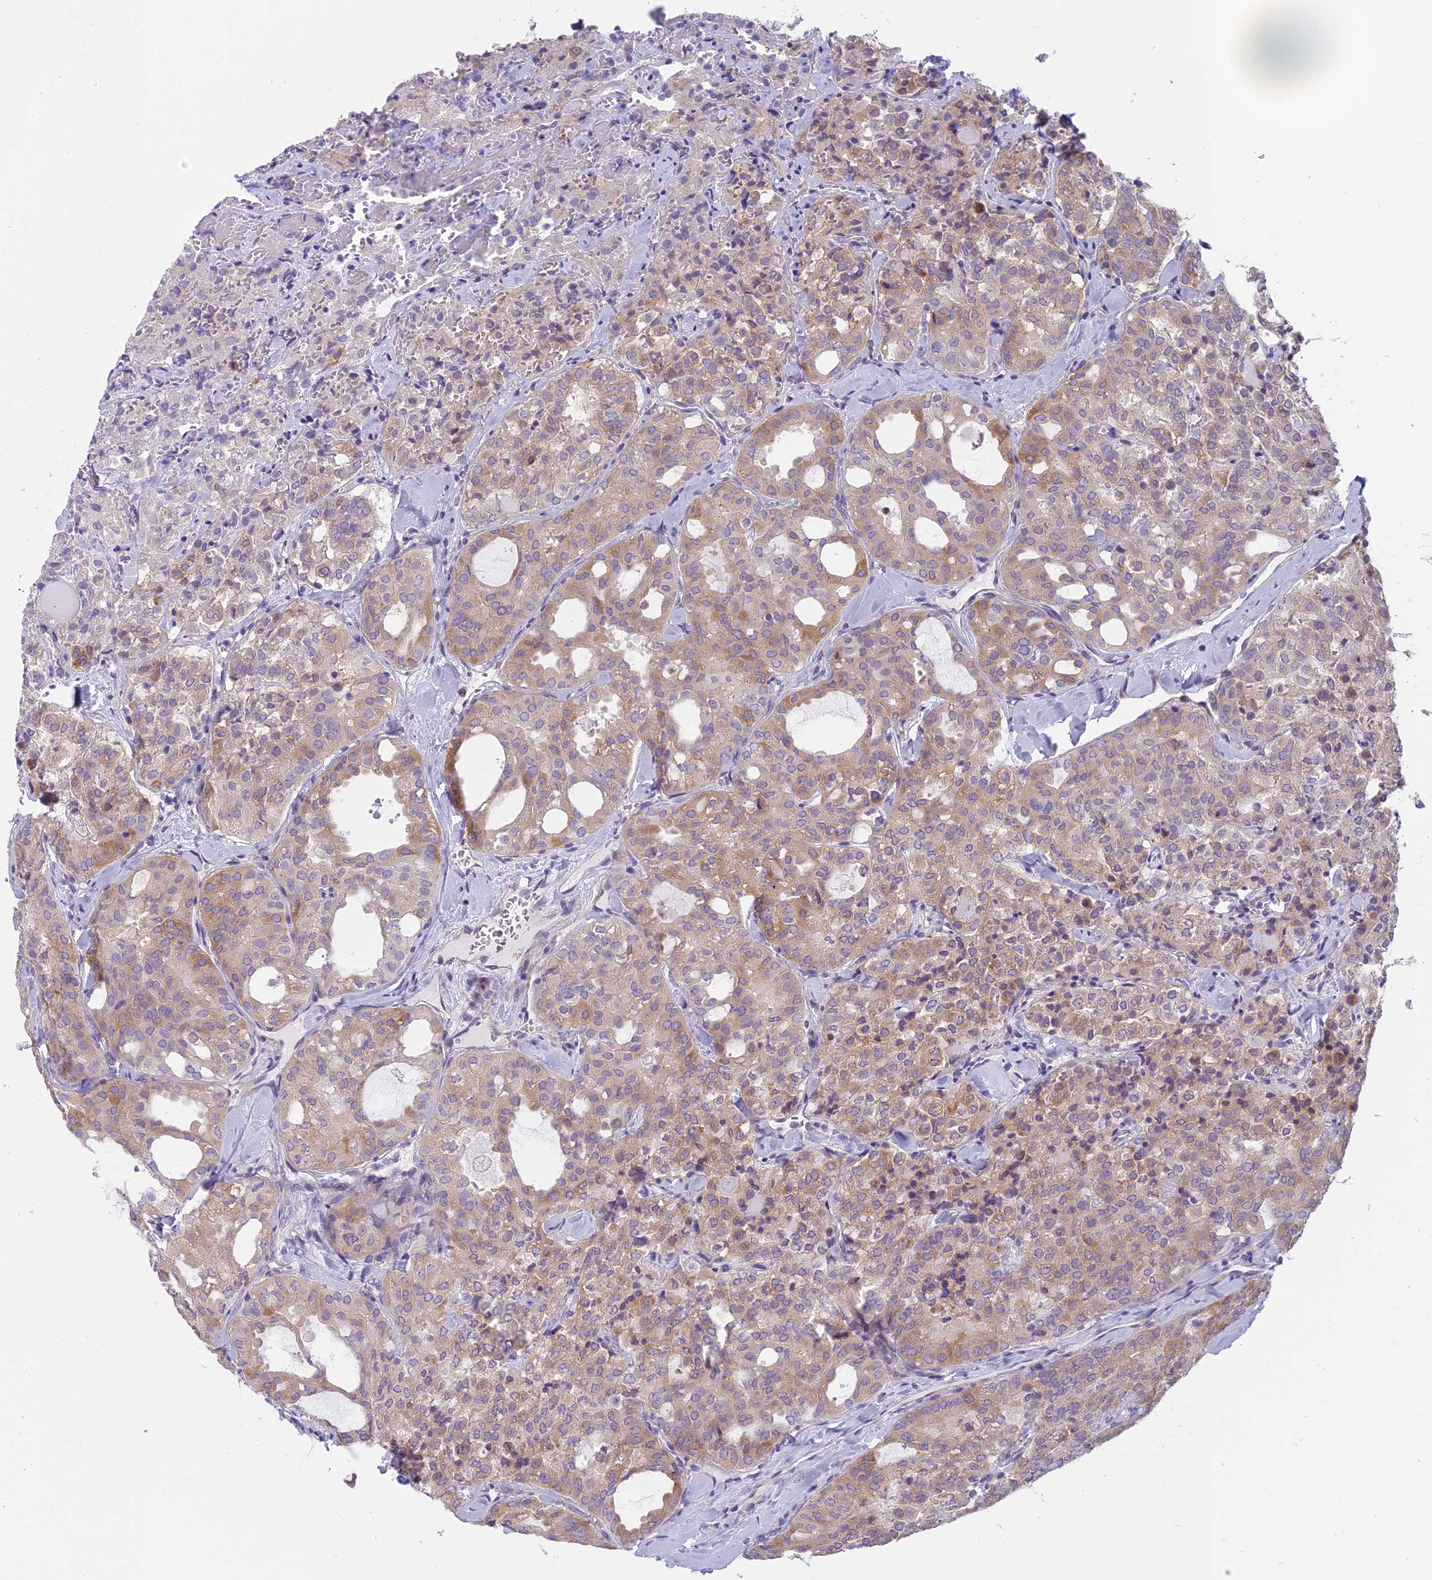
{"staining": {"intensity": "moderate", "quantity": "25%-75%", "location": "cytoplasmic/membranous"}, "tissue": "thyroid cancer", "cell_type": "Tumor cells", "image_type": "cancer", "snomed": [{"axis": "morphology", "description": "Follicular adenoma carcinoma, NOS"}, {"axis": "topography", "description": "Thyroid gland"}], "caption": "IHC (DAB (3,3'-diaminobenzidine)) staining of human follicular adenoma carcinoma (thyroid) displays moderate cytoplasmic/membranous protein staining in approximately 25%-75% of tumor cells.", "gene": "ARHGEF37", "patient": {"sex": "male", "age": 75}}